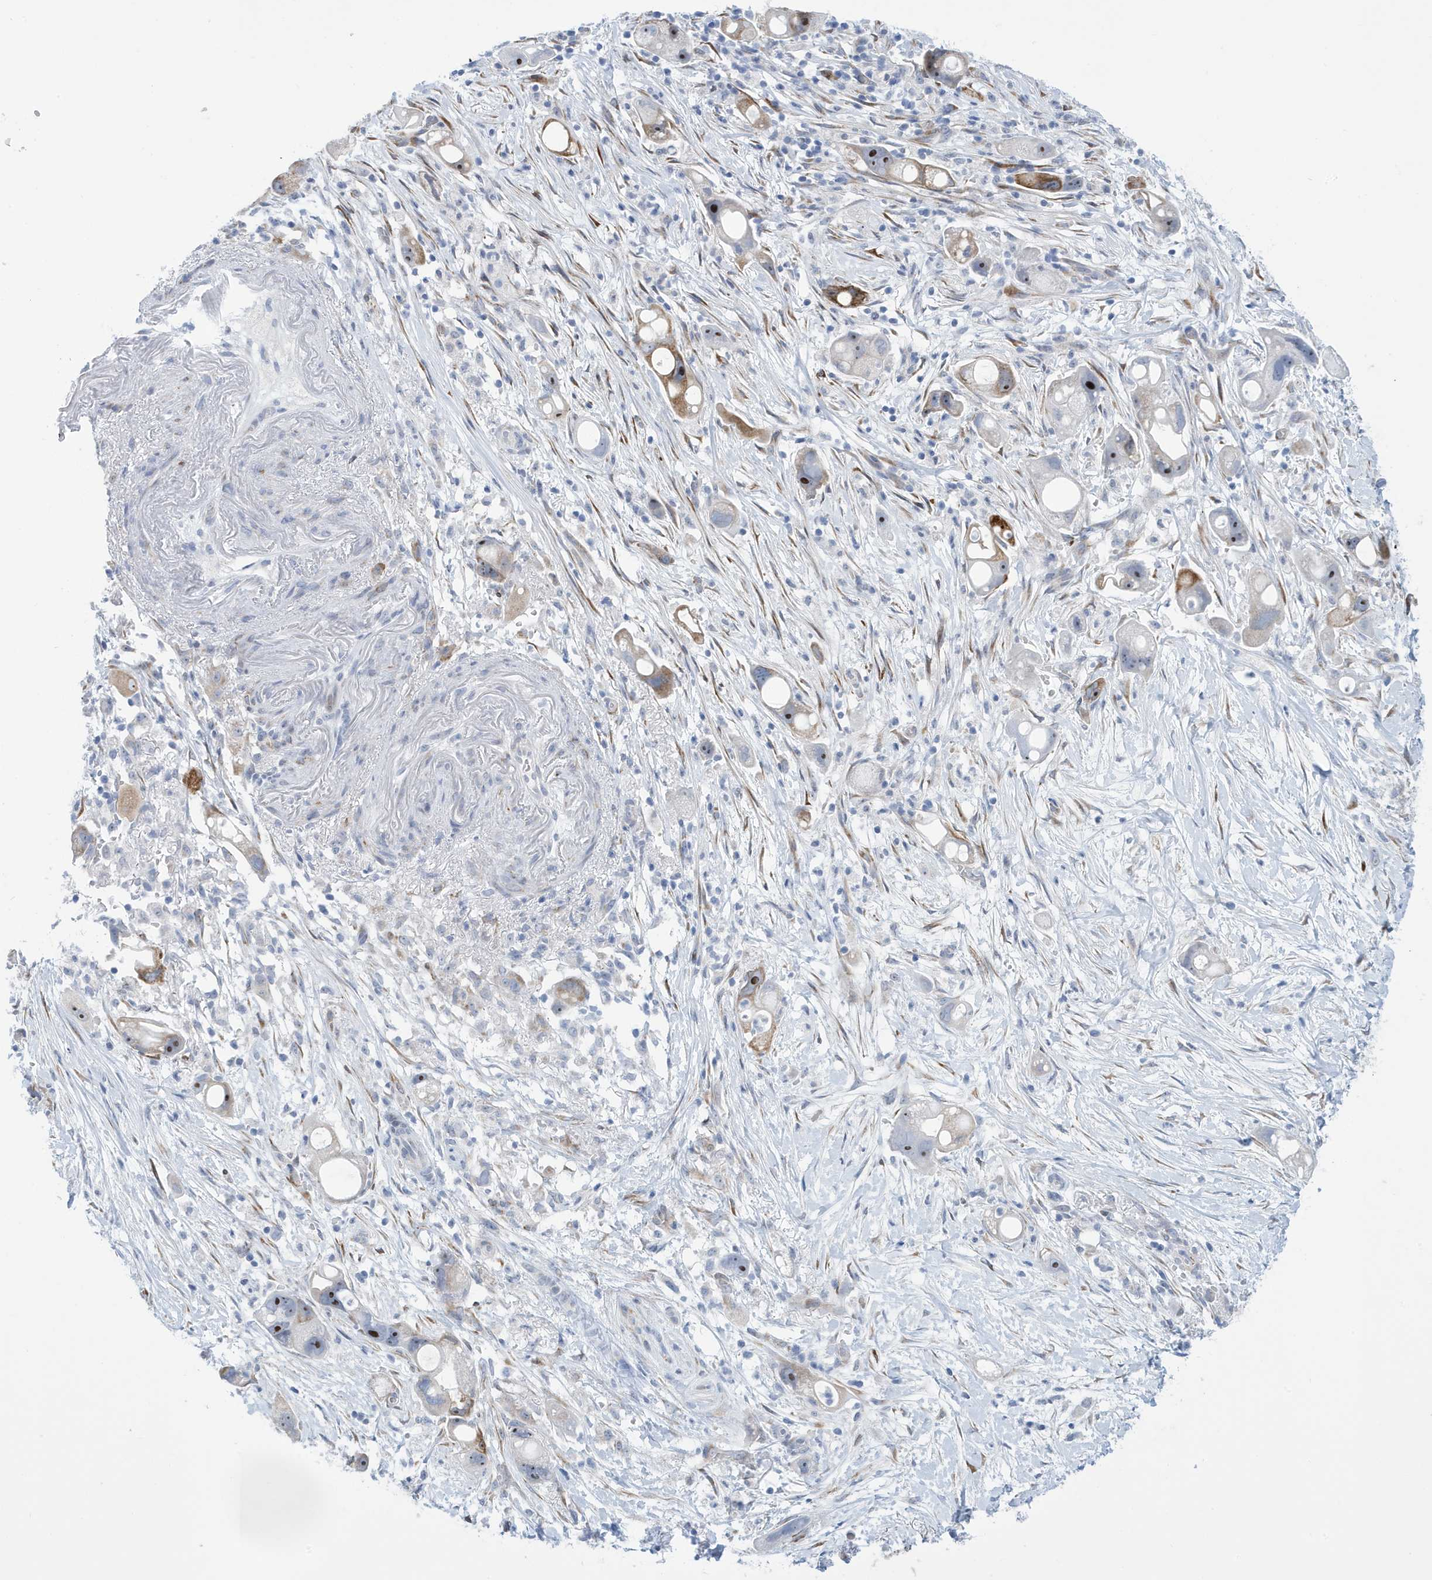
{"staining": {"intensity": "moderate", "quantity": "25%-75%", "location": "cytoplasmic/membranous,nuclear"}, "tissue": "pancreatic cancer", "cell_type": "Tumor cells", "image_type": "cancer", "snomed": [{"axis": "morphology", "description": "Normal tissue, NOS"}, {"axis": "morphology", "description": "Adenocarcinoma, NOS"}, {"axis": "topography", "description": "Pancreas"}], "caption": "Protein expression analysis of human pancreatic cancer (adenocarcinoma) reveals moderate cytoplasmic/membranous and nuclear positivity in approximately 25%-75% of tumor cells.", "gene": "SEMA3F", "patient": {"sex": "female", "age": 68}}